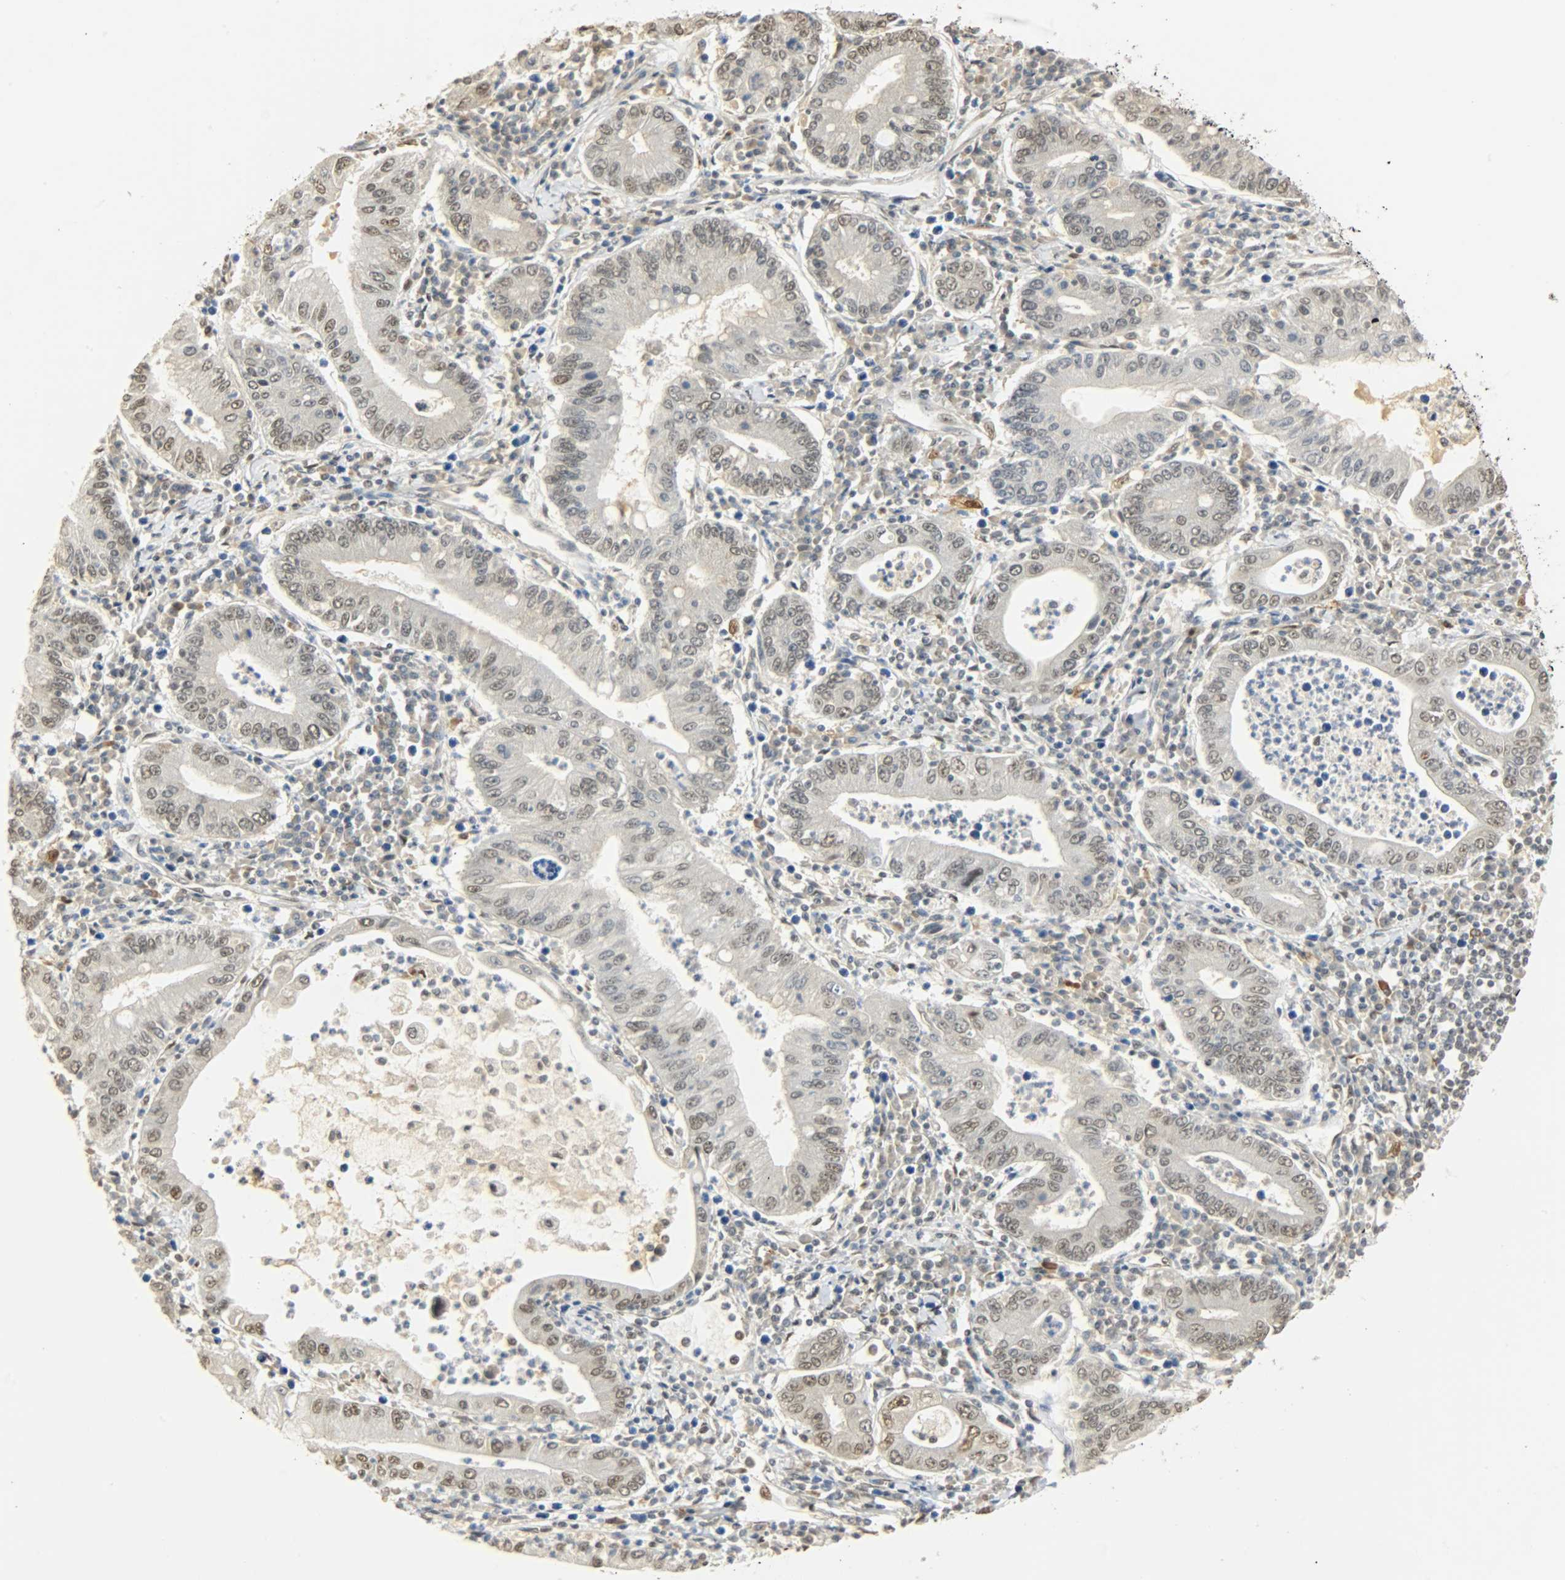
{"staining": {"intensity": "weak", "quantity": ">75%", "location": "nuclear"}, "tissue": "stomach cancer", "cell_type": "Tumor cells", "image_type": "cancer", "snomed": [{"axis": "morphology", "description": "Normal tissue, NOS"}, {"axis": "morphology", "description": "Adenocarcinoma, NOS"}, {"axis": "topography", "description": "Esophagus"}, {"axis": "topography", "description": "Stomach, upper"}, {"axis": "topography", "description": "Peripheral nerve tissue"}], "caption": "Immunohistochemistry (IHC) photomicrograph of human stomach cancer (adenocarcinoma) stained for a protein (brown), which reveals low levels of weak nuclear positivity in approximately >75% of tumor cells.", "gene": "NGFR", "patient": {"sex": "male", "age": 62}}